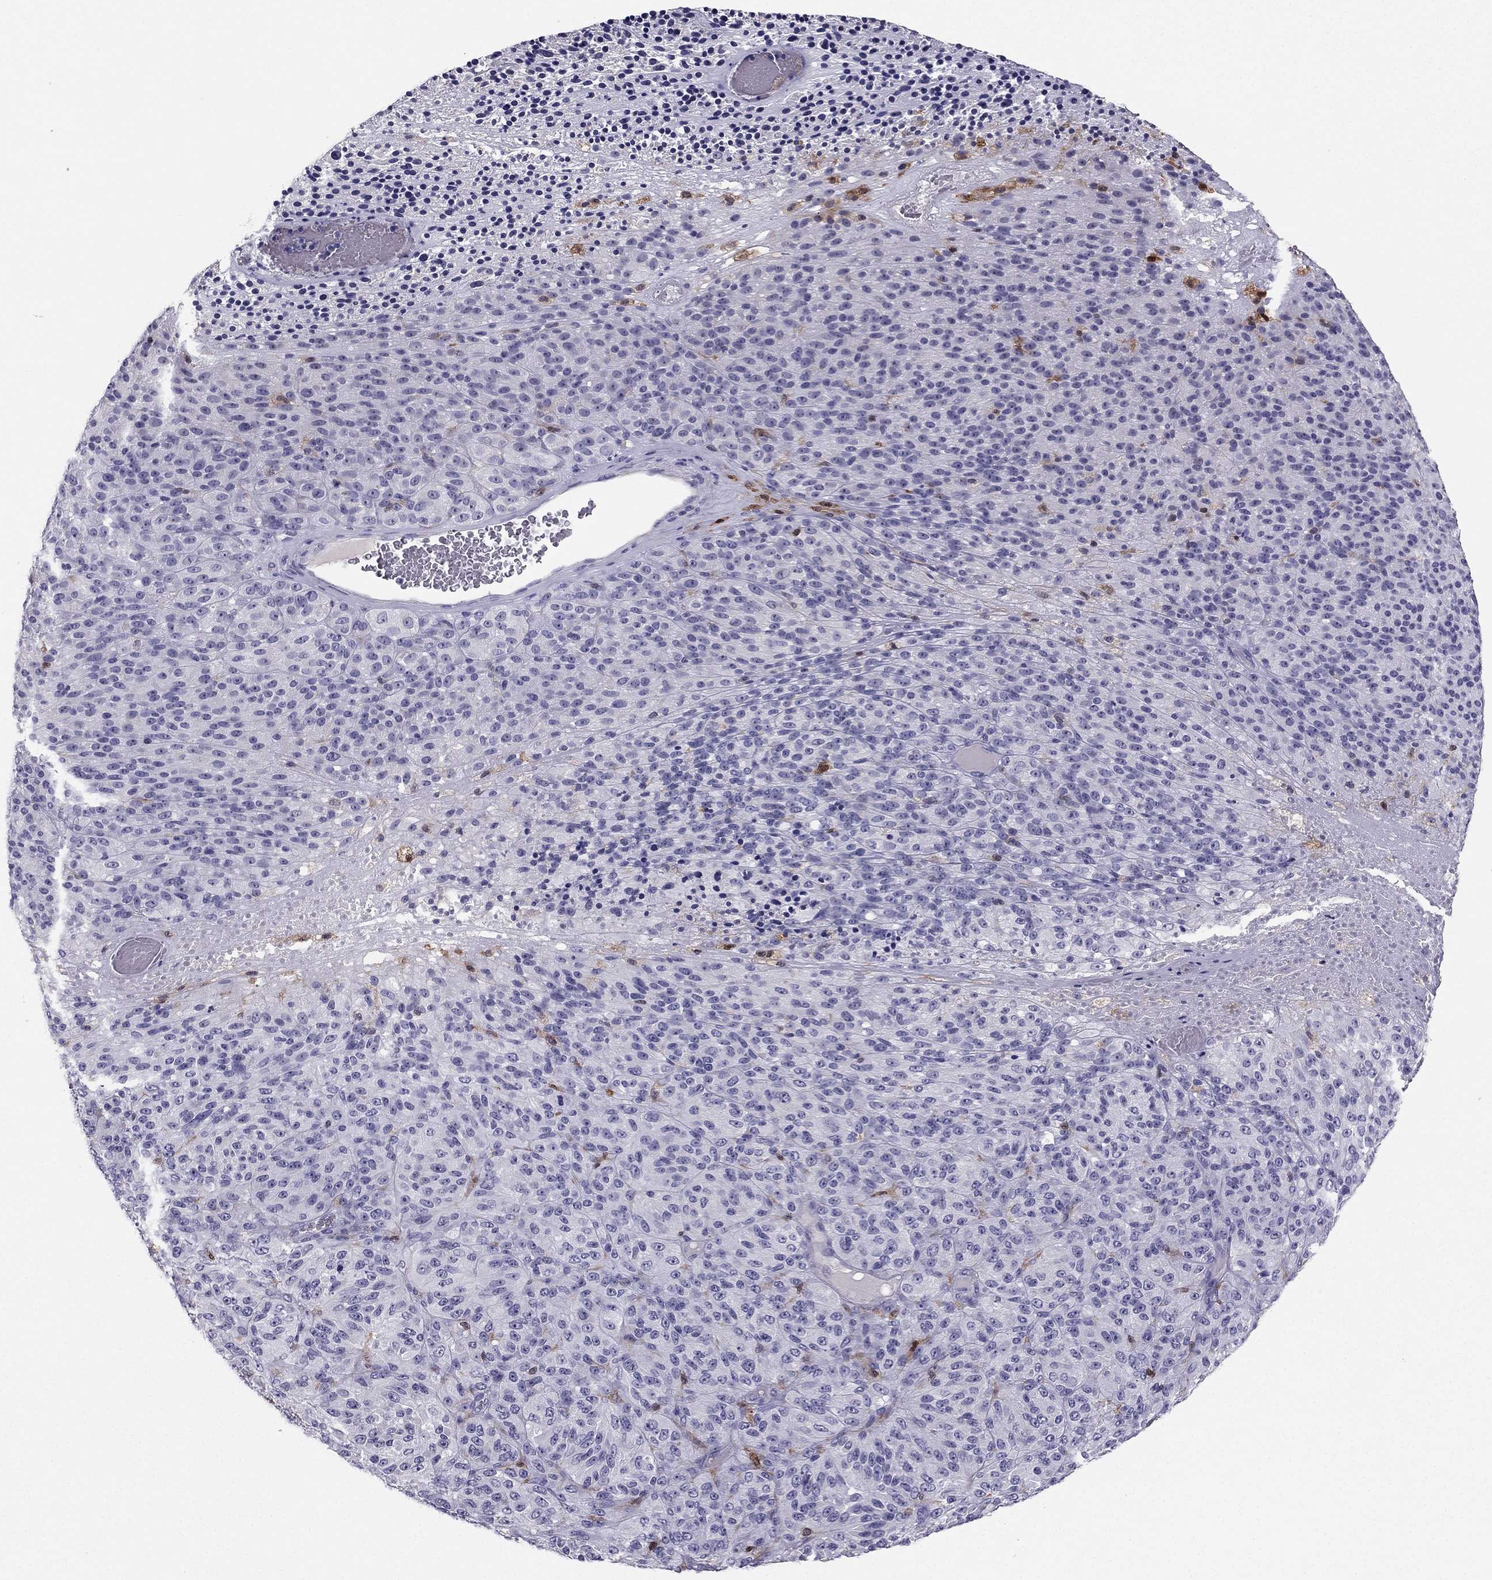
{"staining": {"intensity": "negative", "quantity": "none", "location": "none"}, "tissue": "melanoma", "cell_type": "Tumor cells", "image_type": "cancer", "snomed": [{"axis": "morphology", "description": "Malignant melanoma, Metastatic site"}, {"axis": "topography", "description": "Brain"}], "caption": "High power microscopy micrograph of an immunohistochemistry photomicrograph of melanoma, revealing no significant staining in tumor cells. (Immunohistochemistry (ihc), brightfield microscopy, high magnification).", "gene": "LMTK3", "patient": {"sex": "female", "age": 56}}